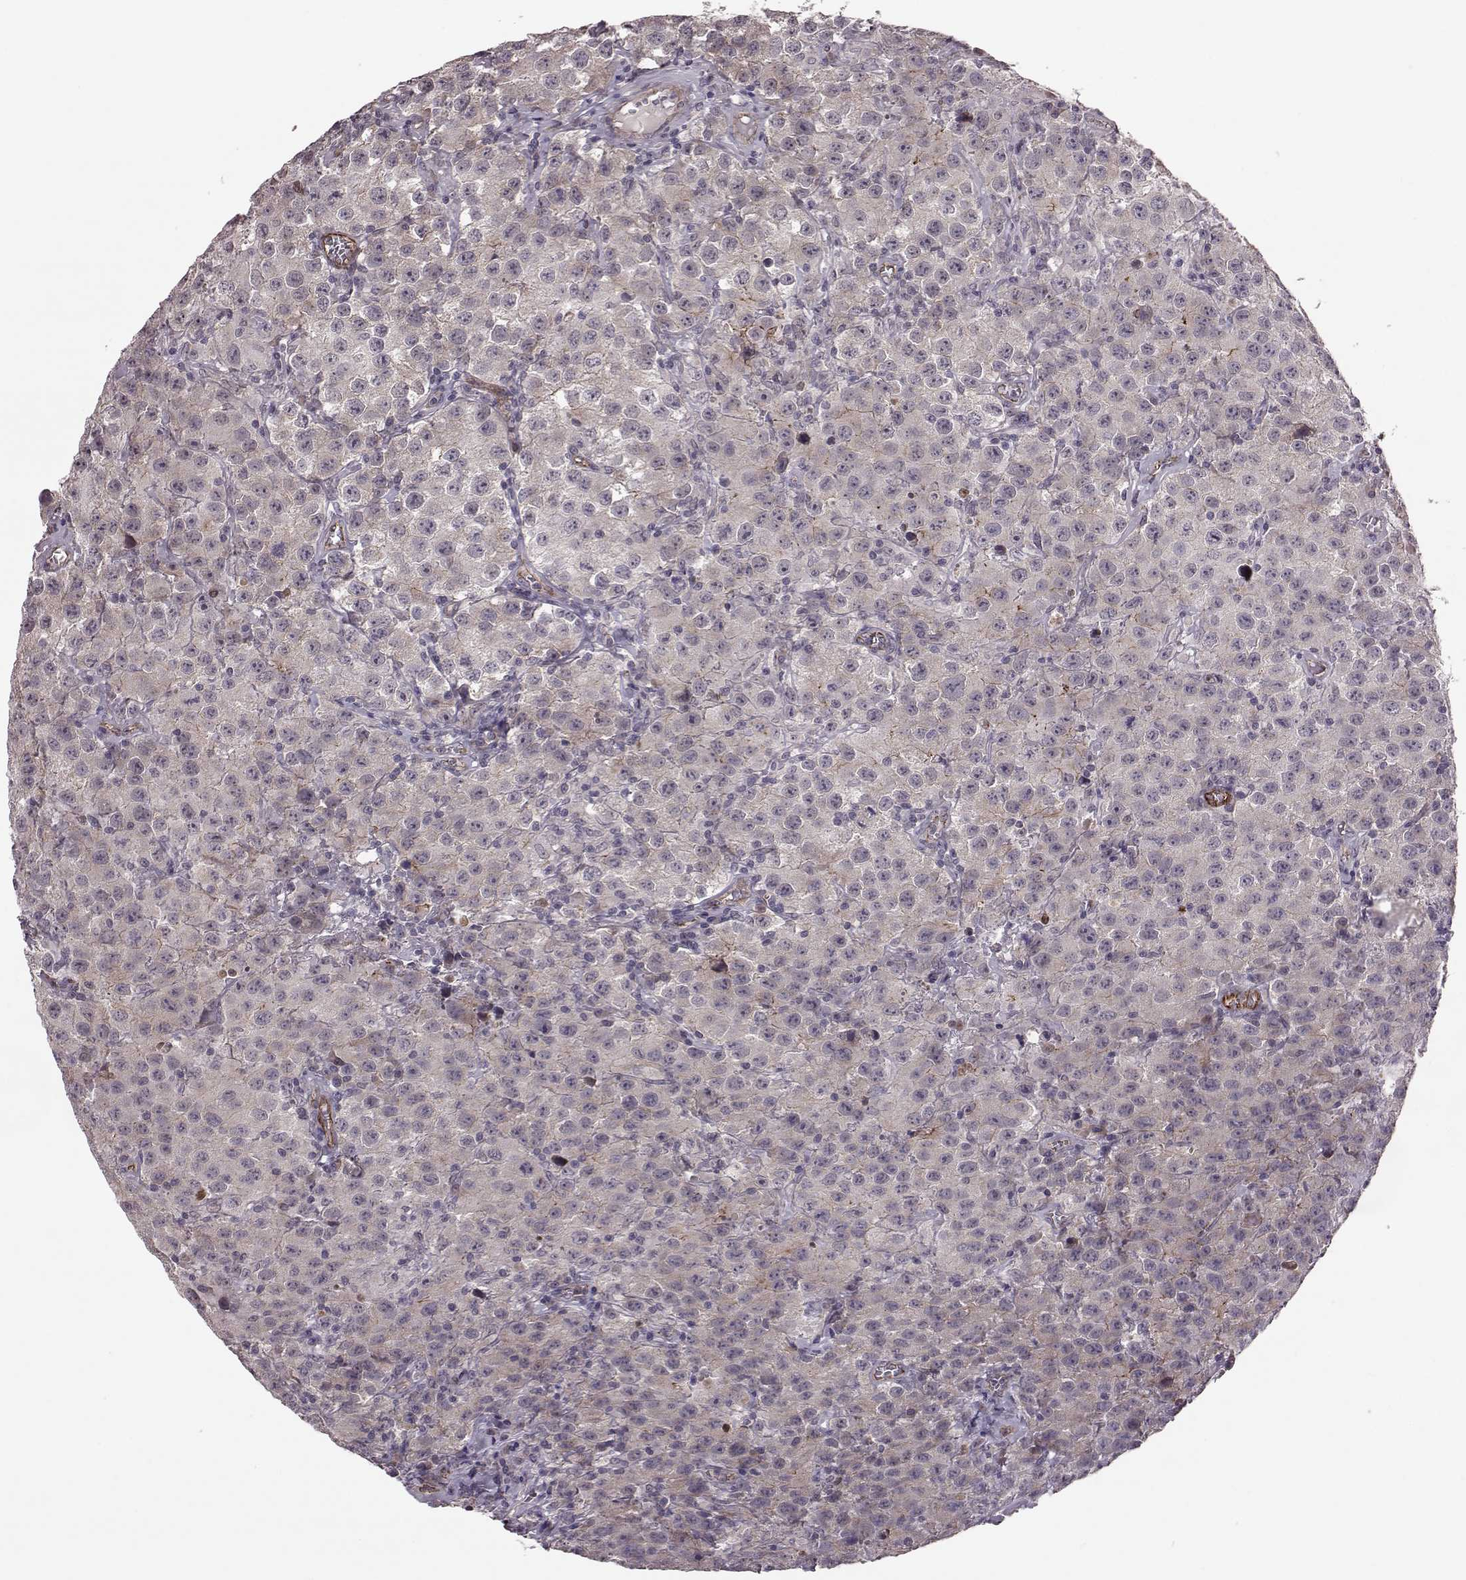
{"staining": {"intensity": "negative", "quantity": "none", "location": "none"}, "tissue": "testis cancer", "cell_type": "Tumor cells", "image_type": "cancer", "snomed": [{"axis": "morphology", "description": "Seminoma, NOS"}, {"axis": "topography", "description": "Testis"}], "caption": "Immunohistochemistry (IHC) image of human seminoma (testis) stained for a protein (brown), which exhibits no staining in tumor cells.", "gene": "SYNPO", "patient": {"sex": "male", "age": 52}}